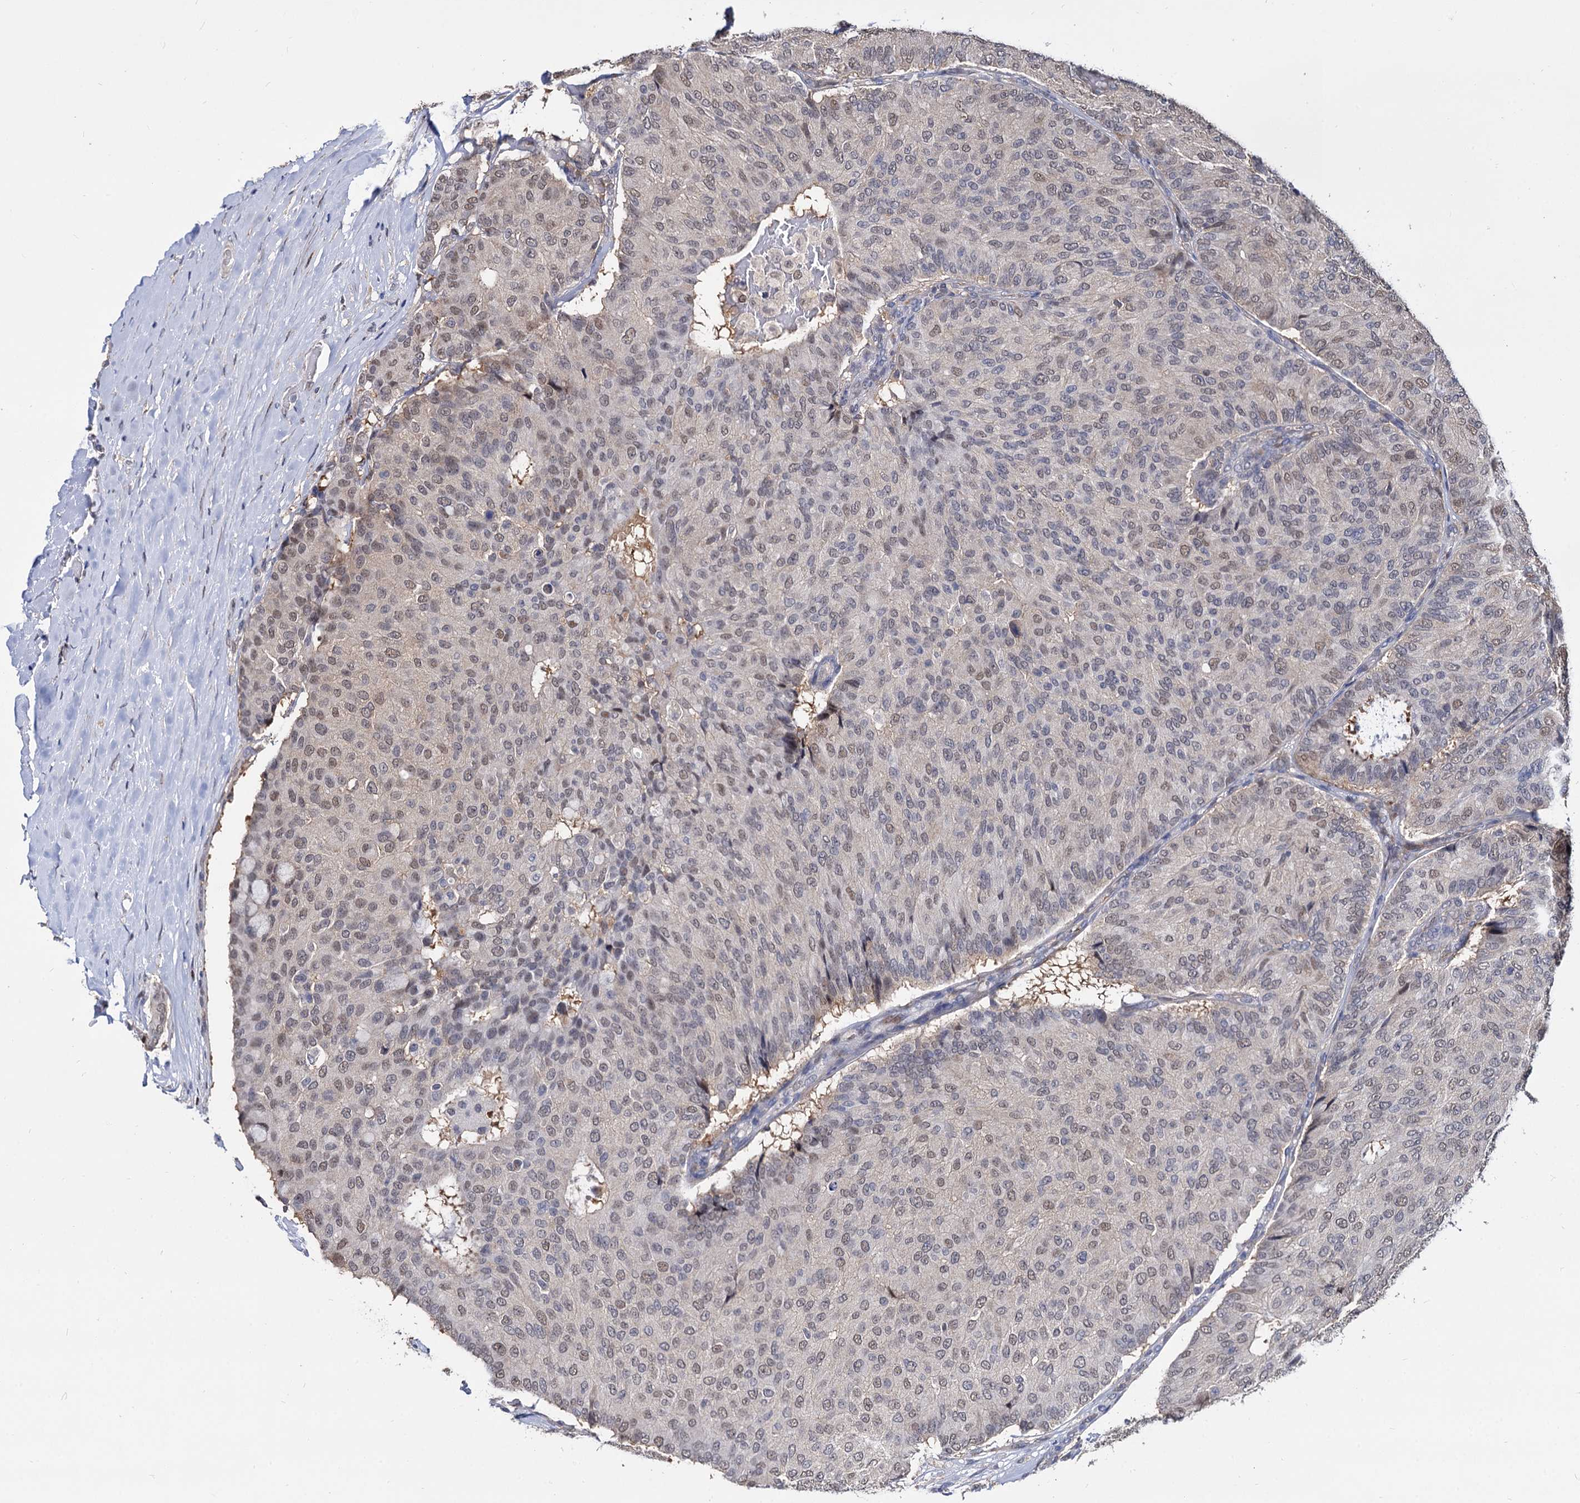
{"staining": {"intensity": "weak", "quantity": ">75%", "location": "nuclear"}, "tissue": "breast cancer", "cell_type": "Tumor cells", "image_type": "cancer", "snomed": [{"axis": "morphology", "description": "Duct carcinoma"}, {"axis": "topography", "description": "Breast"}], "caption": "Infiltrating ductal carcinoma (breast) tissue demonstrates weak nuclear expression in approximately >75% of tumor cells, visualized by immunohistochemistry.", "gene": "PSMD4", "patient": {"sex": "female", "age": 75}}